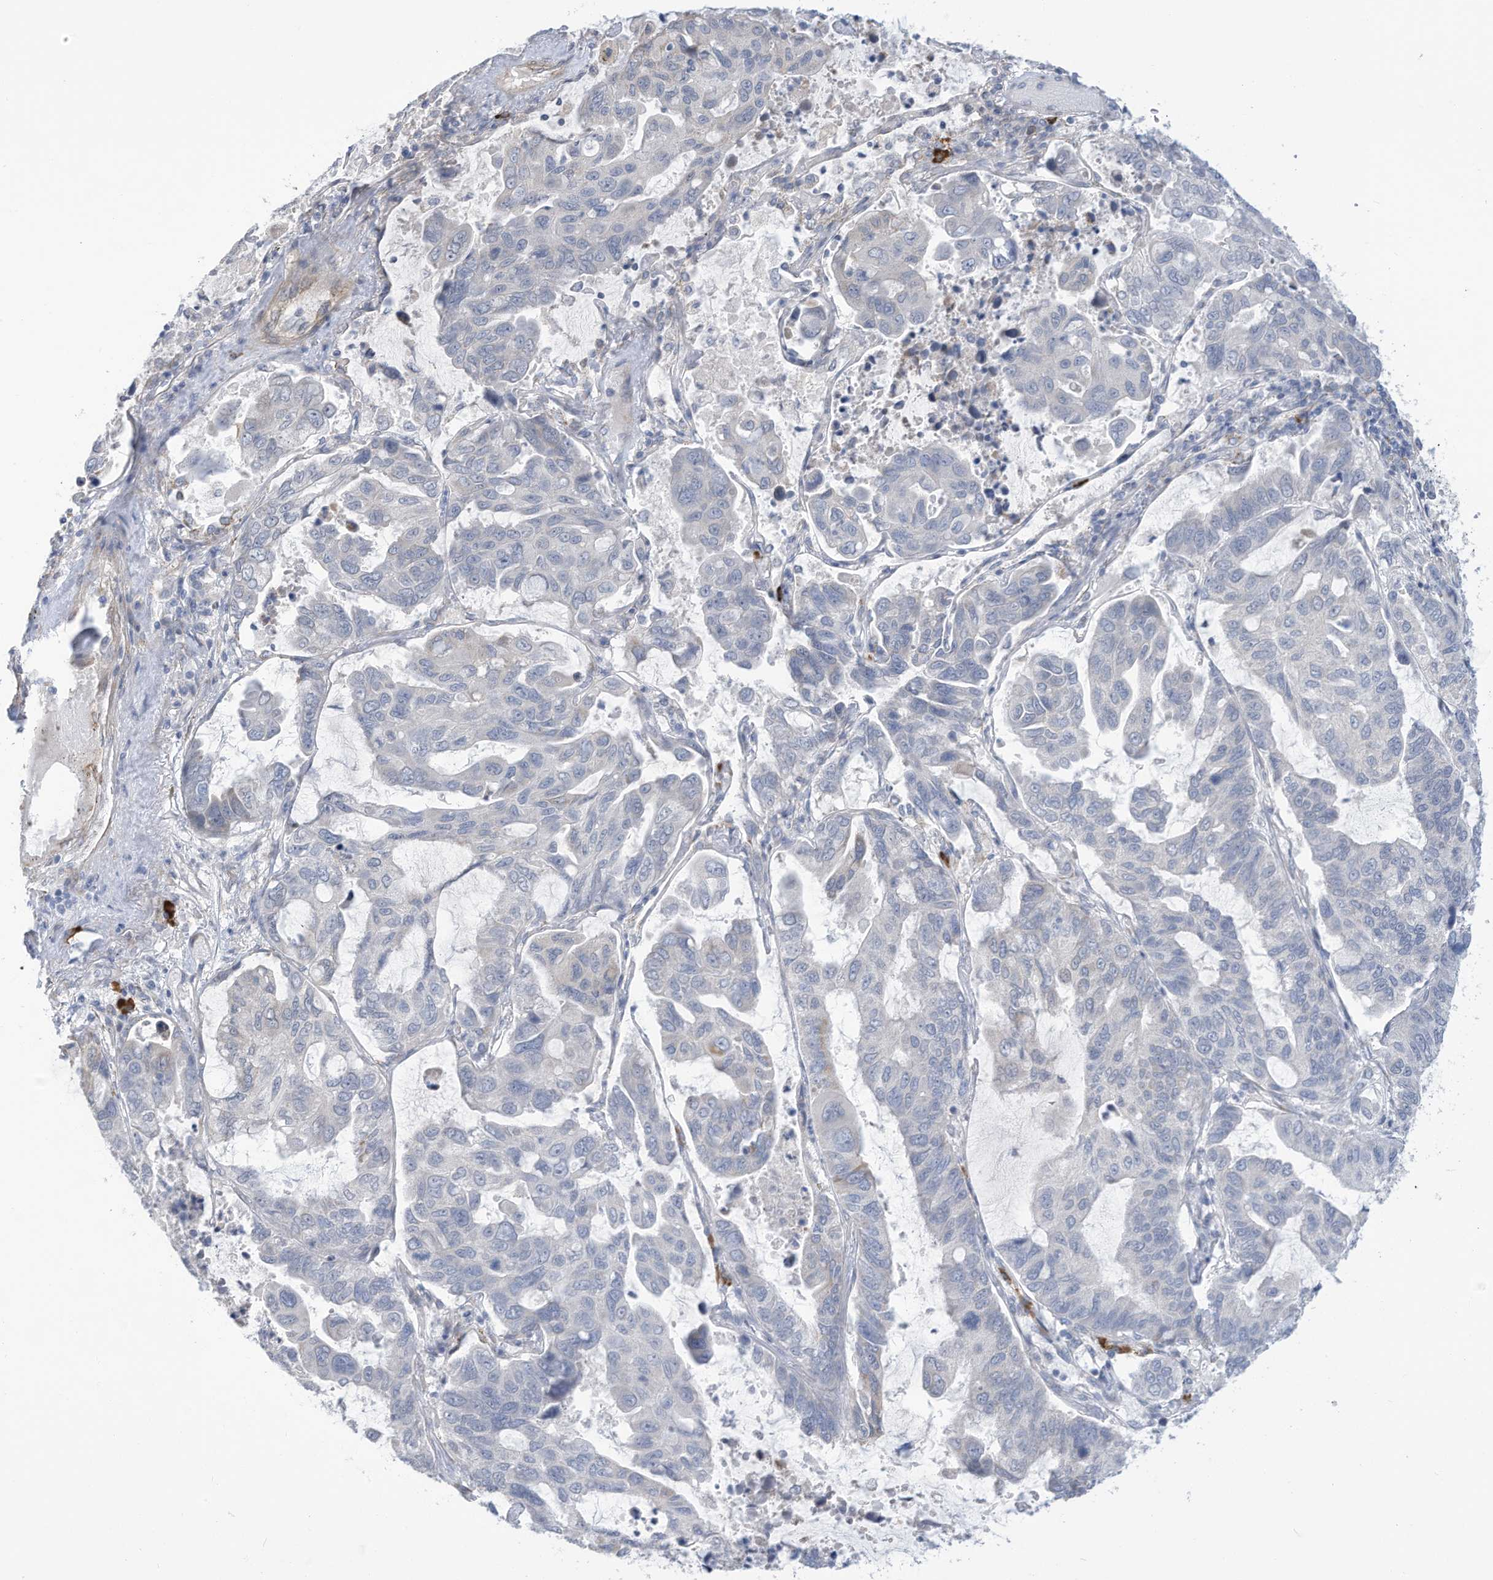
{"staining": {"intensity": "negative", "quantity": "none", "location": "none"}, "tissue": "lung cancer", "cell_type": "Tumor cells", "image_type": "cancer", "snomed": [{"axis": "morphology", "description": "Adenocarcinoma, NOS"}, {"axis": "topography", "description": "Lung"}], "caption": "Lung cancer (adenocarcinoma) was stained to show a protein in brown. There is no significant positivity in tumor cells.", "gene": "ZNF292", "patient": {"sex": "male", "age": 64}}